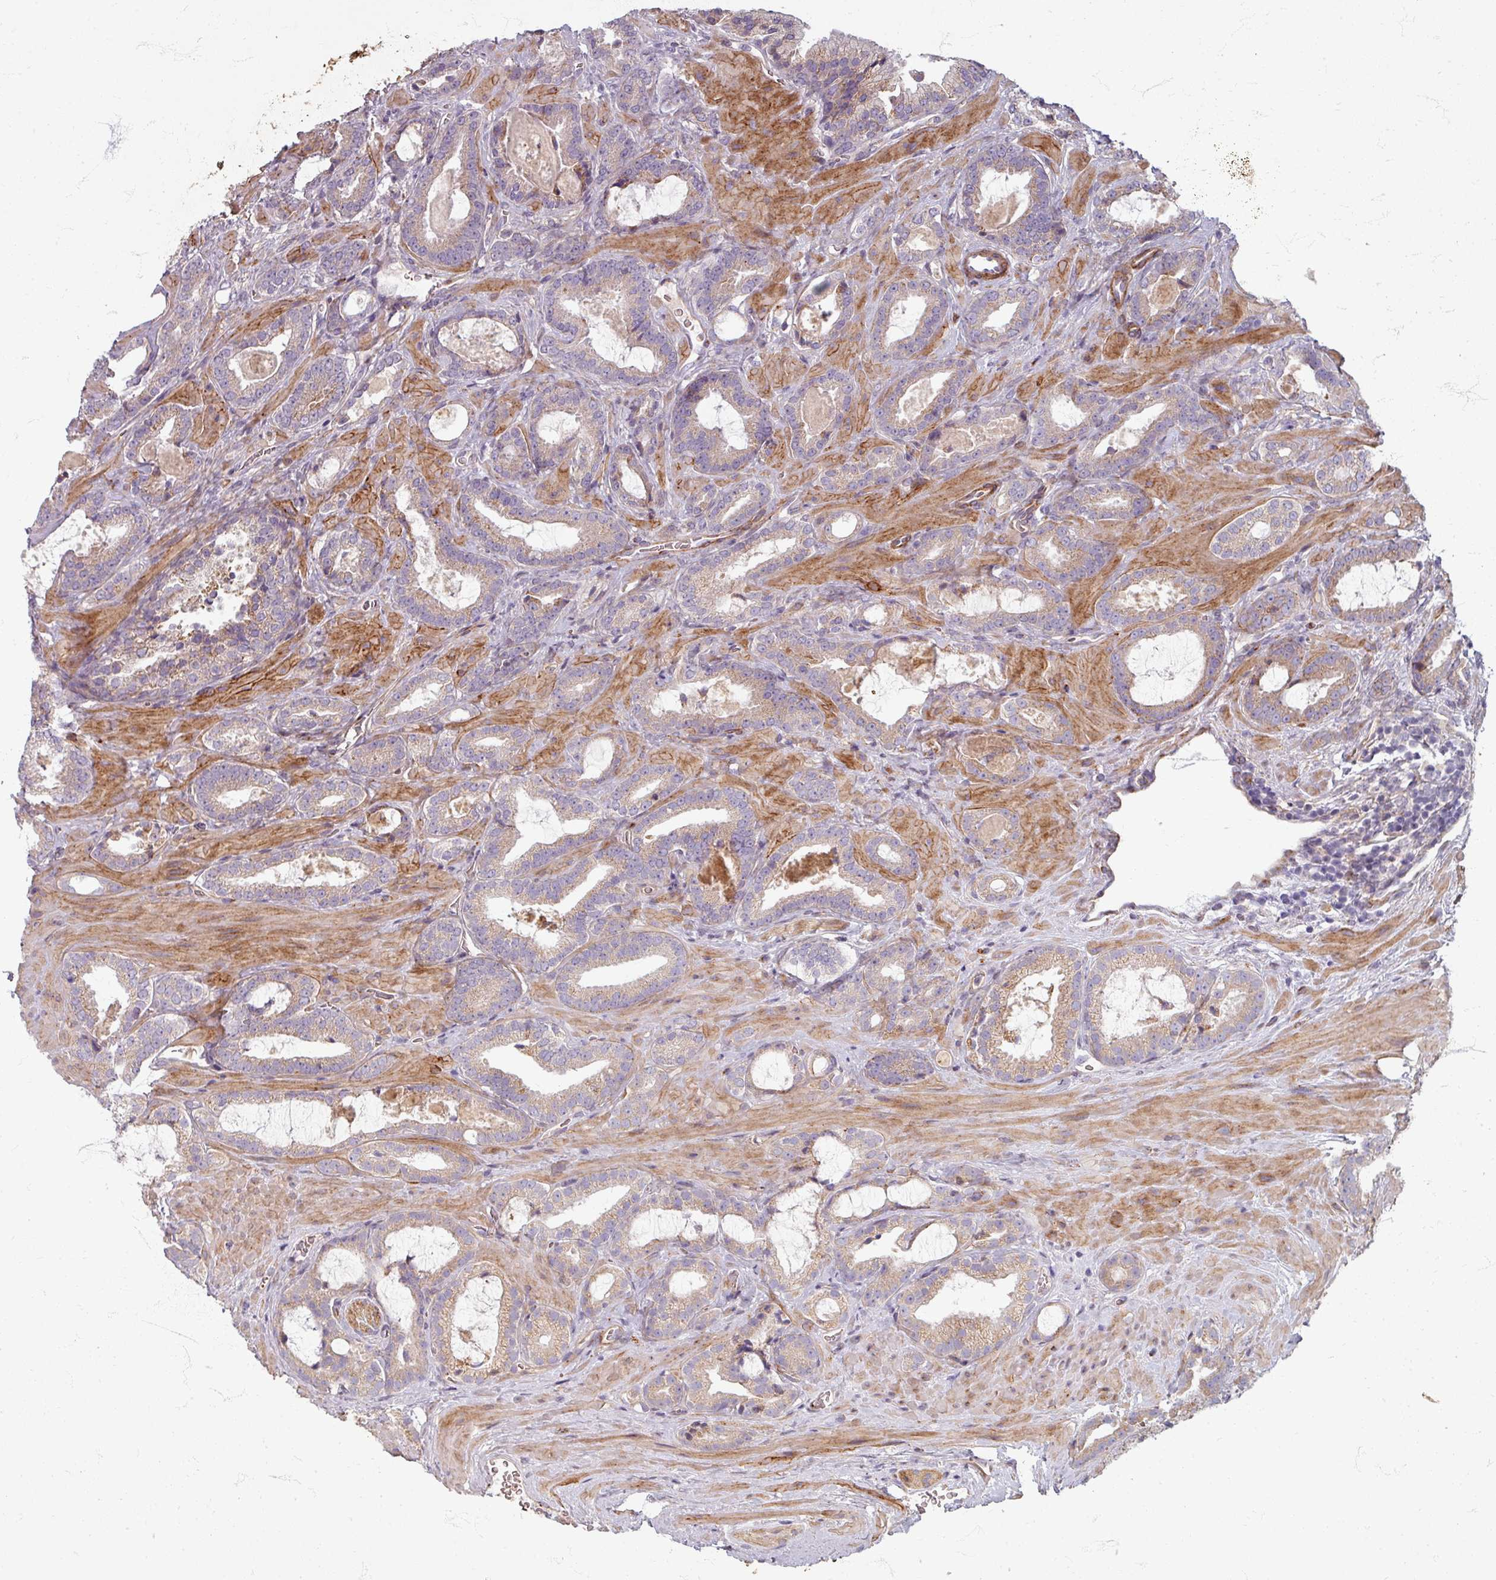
{"staining": {"intensity": "moderate", "quantity": "25%-75%", "location": "cytoplasmic/membranous"}, "tissue": "prostate cancer", "cell_type": "Tumor cells", "image_type": "cancer", "snomed": [{"axis": "morphology", "description": "Adenocarcinoma, Low grade"}, {"axis": "topography", "description": "Prostate"}], "caption": "The histopathology image displays a brown stain indicating the presence of a protein in the cytoplasmic/membranous of tumor cells in prostate adenocarcinoma (low-grade). Nuclei are stained in blue.", "gene": "GABARAPL1", "patient": {"sex": "male", "age": 62}}